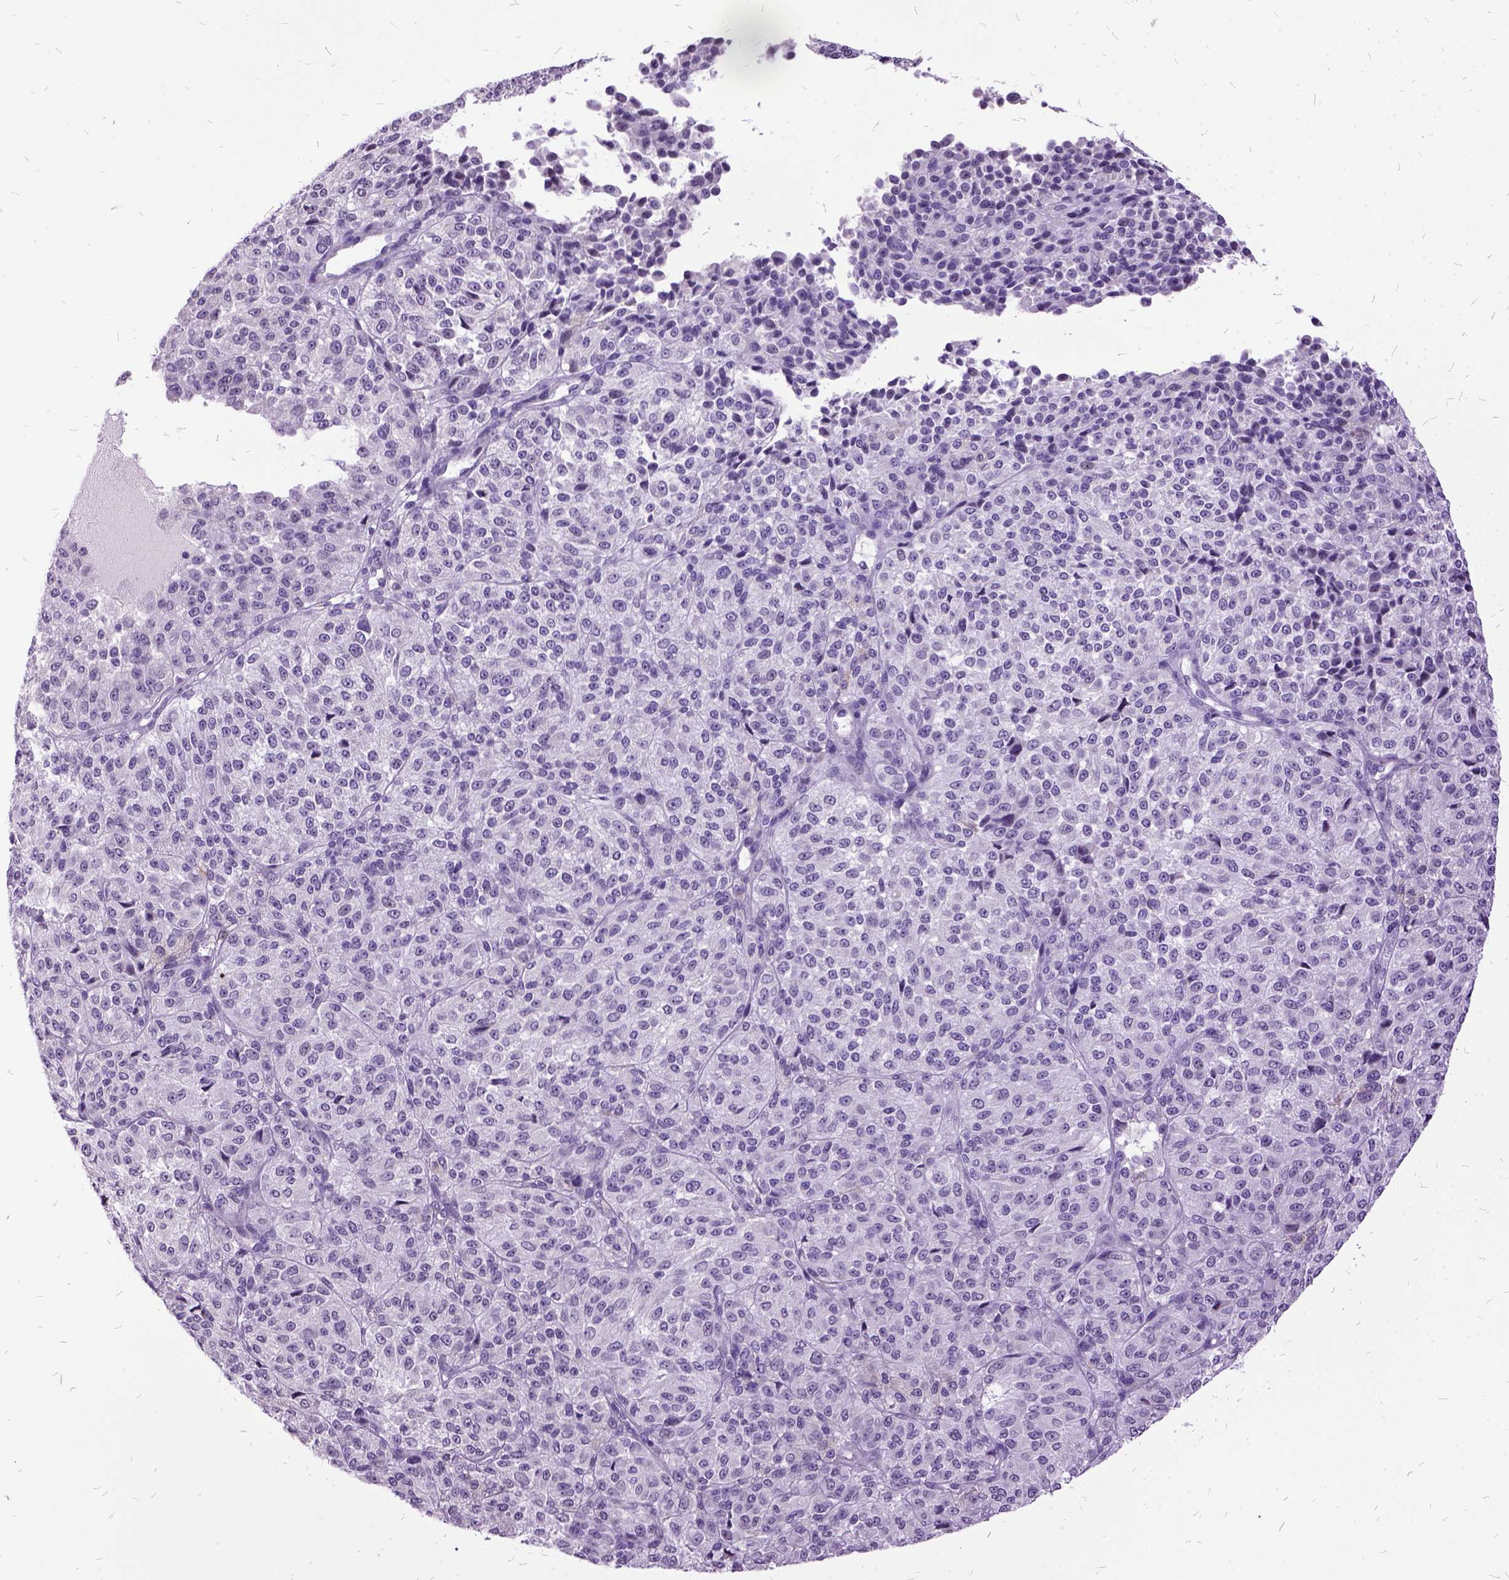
{"staining": {"intensity": "negative", "quantity": "none", "location": "none"}, "tissue": "melanoma", "cell_type": "Tumor cells", "image_type": "cancer", "snomed": [{"axis": "morphology", "description": "Malignant melanoma, Metastatic site"}, {"axis": "topography", "description": "Brain"}], "caption": "Human melanoma stained for a protein using immunohistochemistry demonstrates no positivity in tumor cells.", "gene": "MME", "patient": {"sex": "female", "age": 56}}